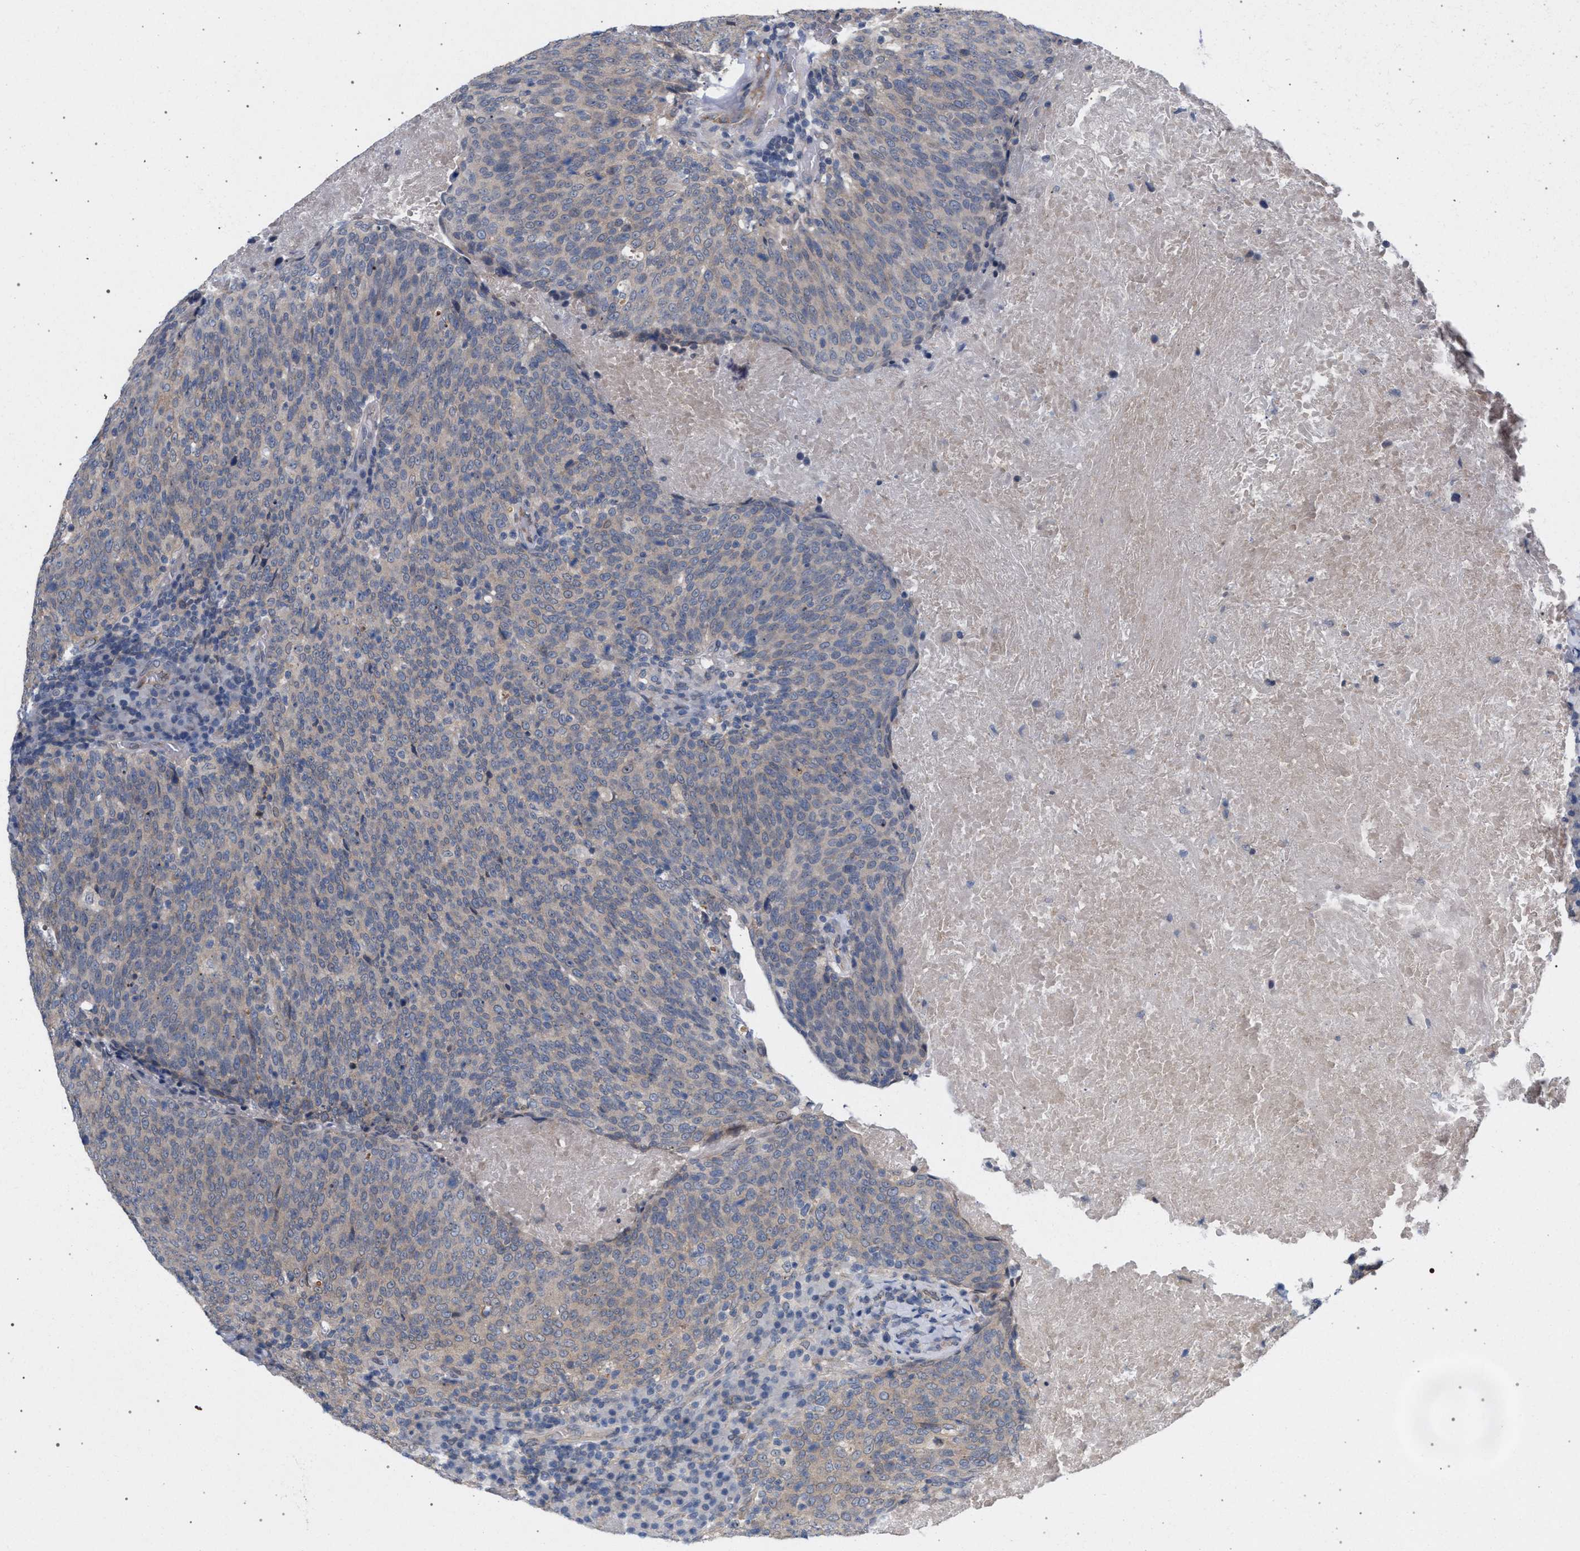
{"staining": {"intensity": "negative", "quantity": "none", "location": "none"}, "tissue": "head and neck cancer", "cell_type": "Tumor cells", "image_type": "cancer", "snomed": [{"axis": "morphology", "description": "Squamous cell carcinoma, NOS"}, {"axis": "morphology", "description": "Squamous cell carcinoma, metastatic, NOS"}, {"axis": "topography", "description": "Lymph node"}, {"axis": "topography", "description": "Head-Neck"}], "caption": "There is no significant positivity in tumor cells of head and neck cancer.", "gene": "ARPC5L", "patient": {"sex": "male", "age": 62}}